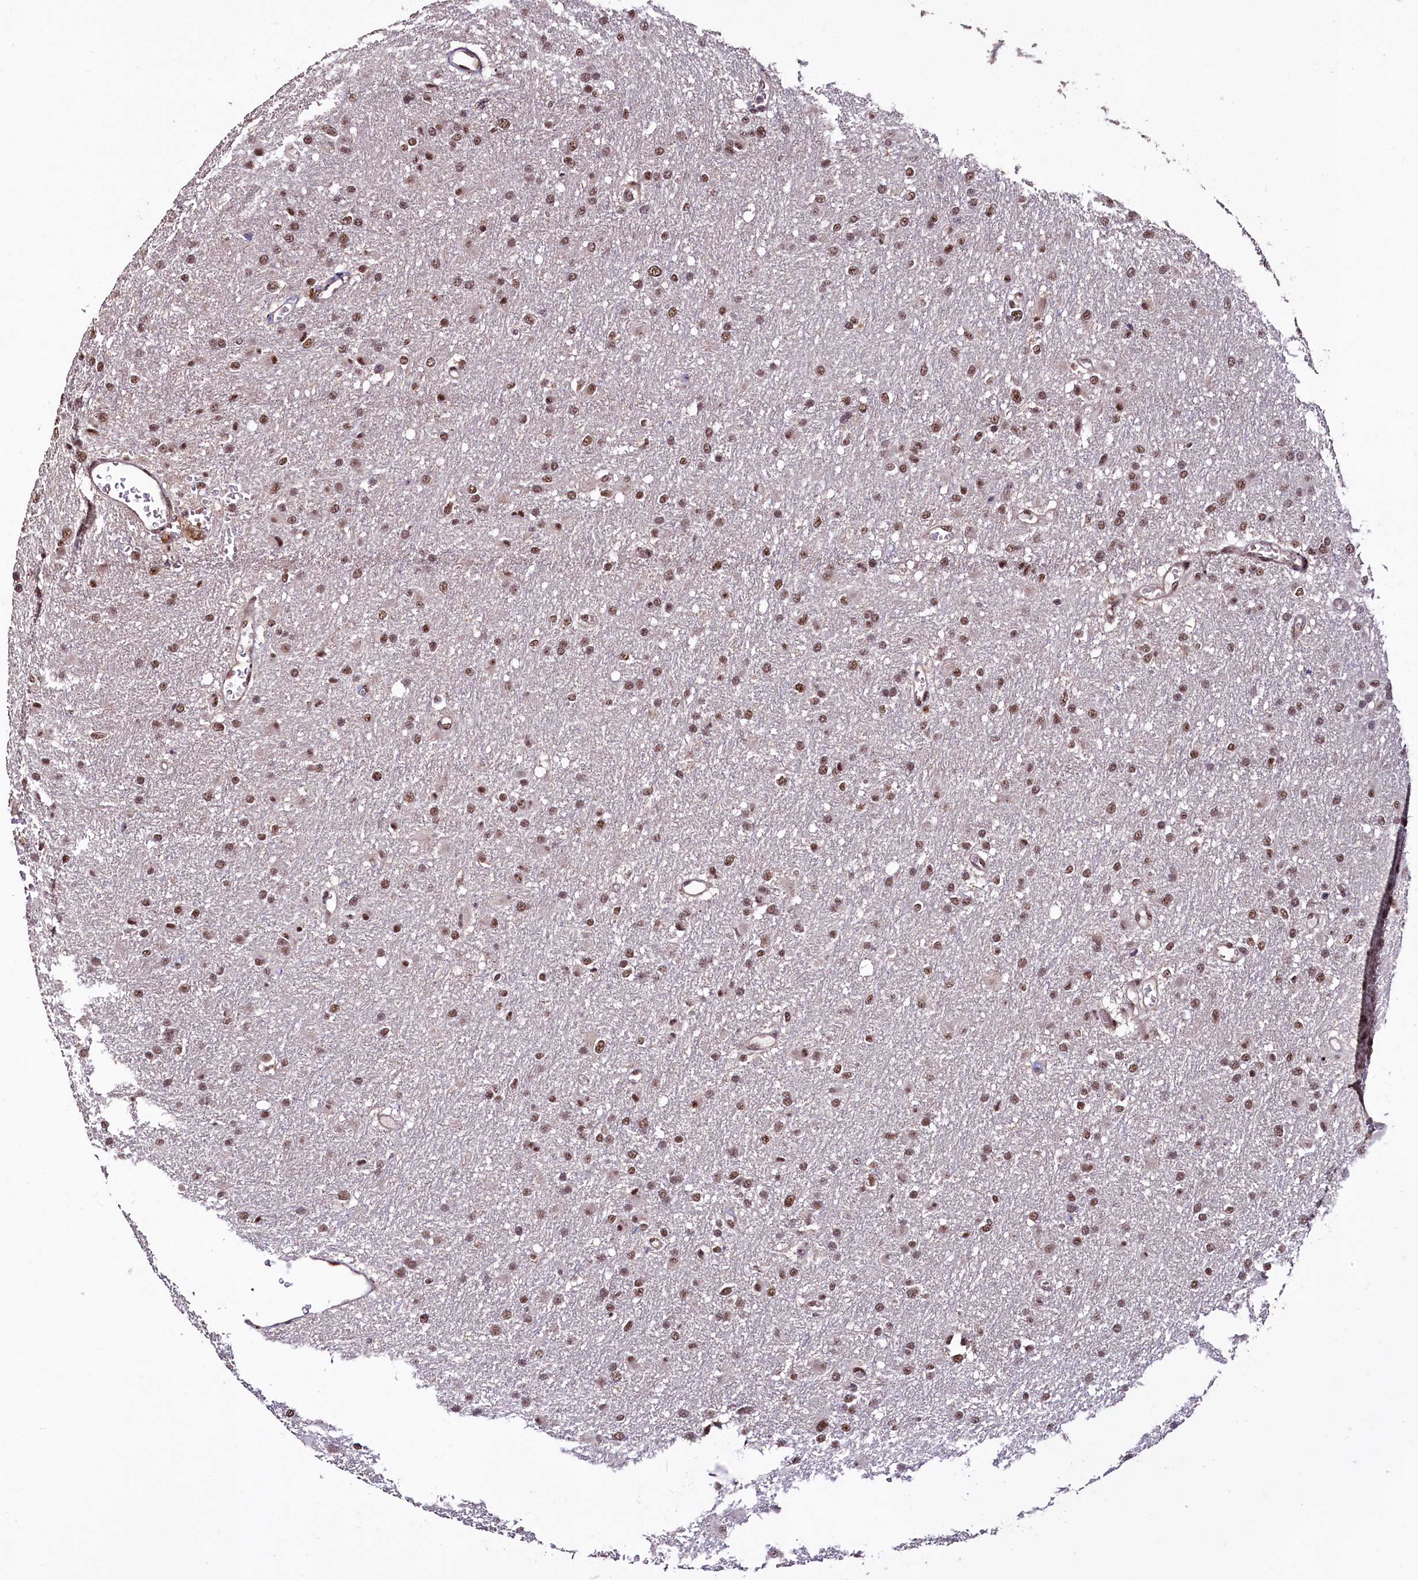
{"staining": {"intensity": "moderate", "quantity": ">75%", "location": "nuclear"}, "tissue": "glioma", "cell_type": "Tumor cells", "image_type": "cancer", "snomed": [{"axis": "morphology", "description": "Glioma, malignant, High grade"}, {"axis": "topography", "description": "Cerebral cortex"}], "caption": "This photomicrograph displays immunohistochemistry (IHC) staining of glioma, with medium moderate nuclear positivity in approximately >75% of tumor cells.", "gene": "SFSWAP", "patient": {"sex": "female", "age": 36}}